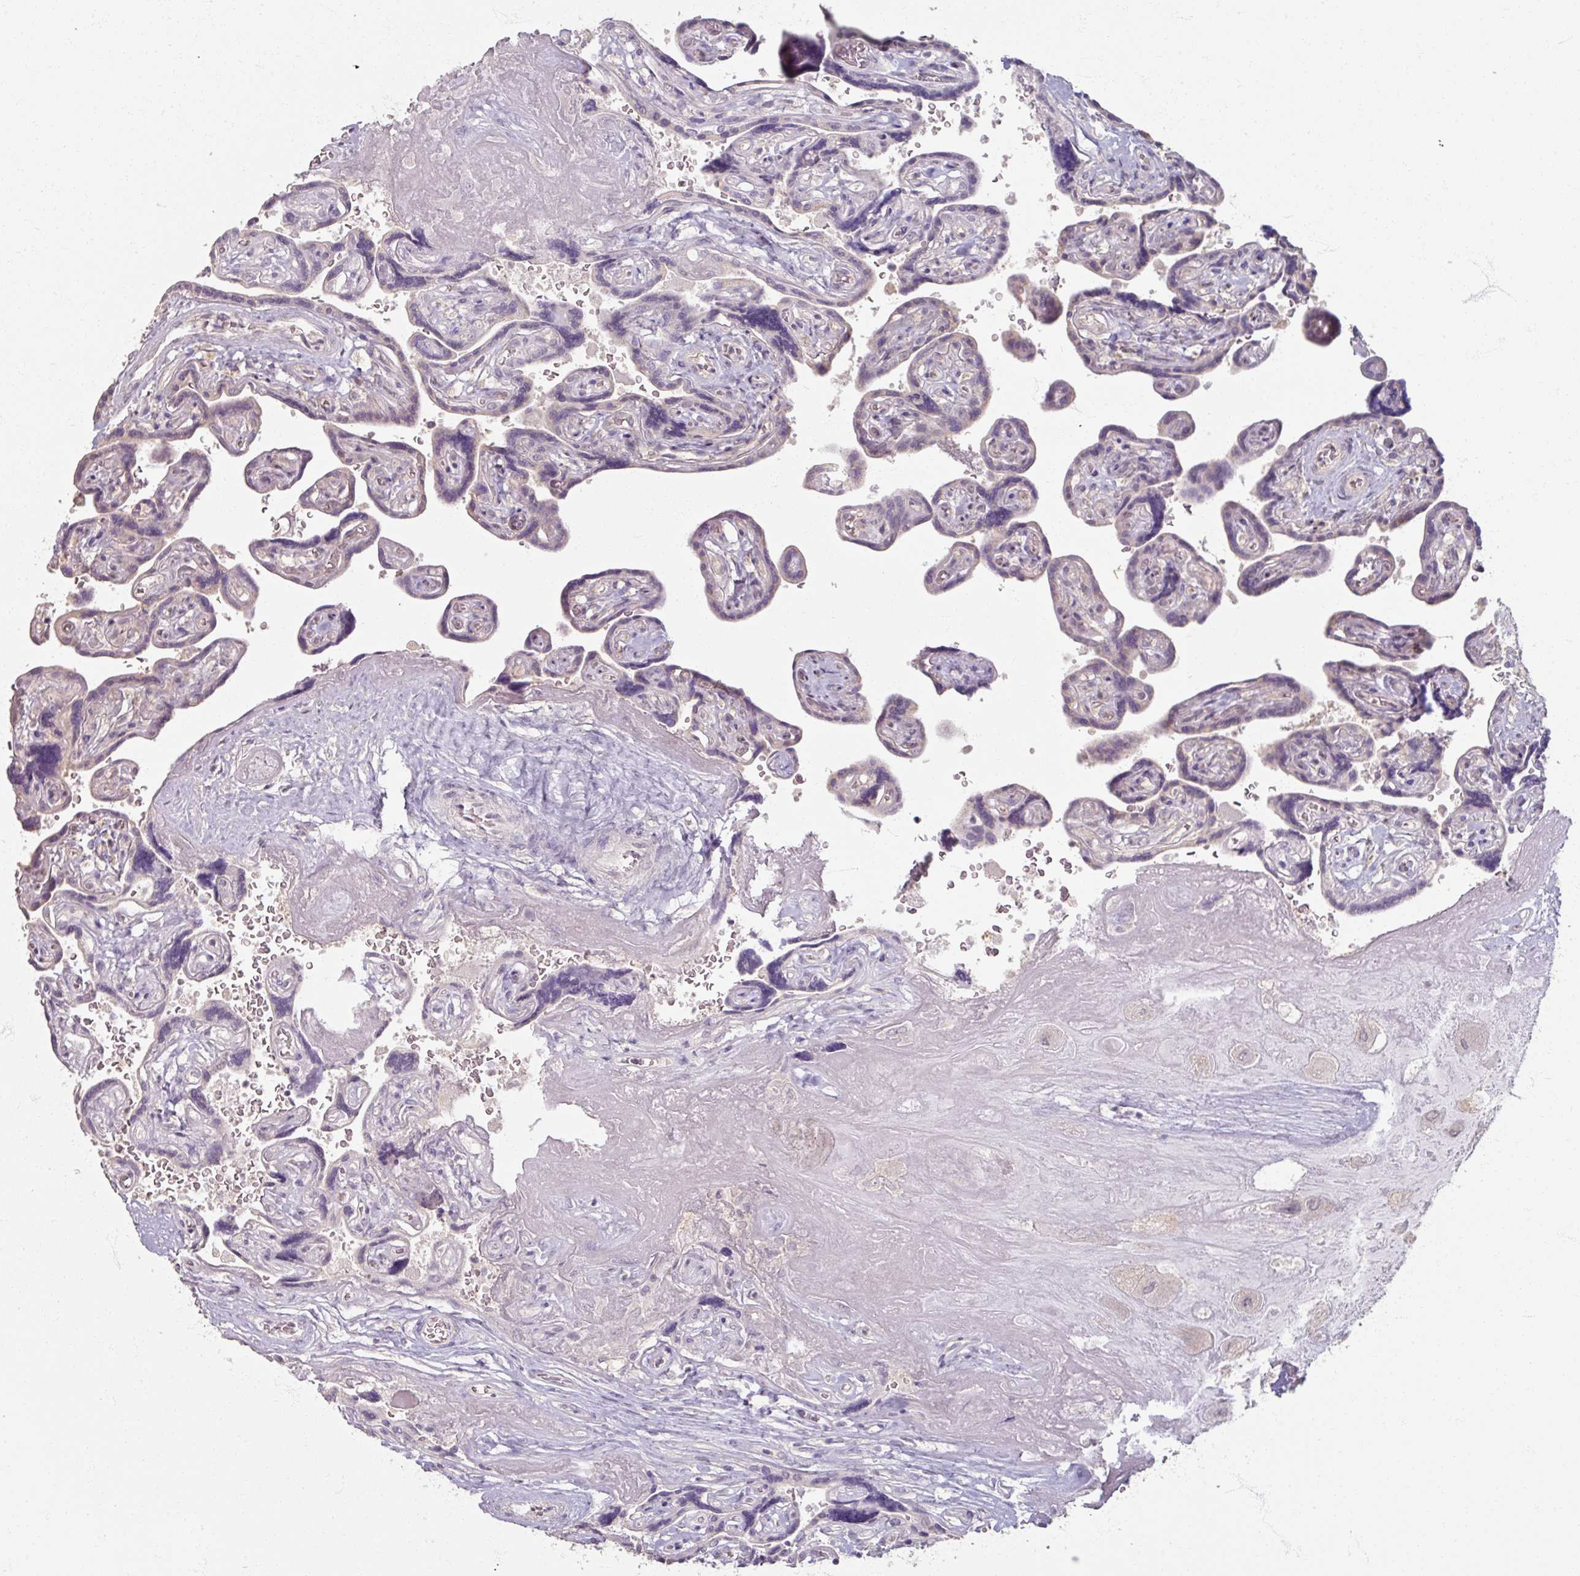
{"staining": {"intensity": "negative", "quantity": "none", "location": "none"}, "tissue": "placenta", "cell_type": "Decidual cells", "image_type": "normal", "snomed": [{"axis": "morphology", "description": "Normal tissue, NOS"}, {"axis": "topography", "description": "Placenta"}], "caption": "A micrograph of placenta stained for a protein exhibits no brown staining in decidual cells. The staining is performed using DAB brown chromogen with nuclei counter-stained in using hematoxylin.", "gene": "SOX11", "patient": {"sex": "female", "age": 32}}